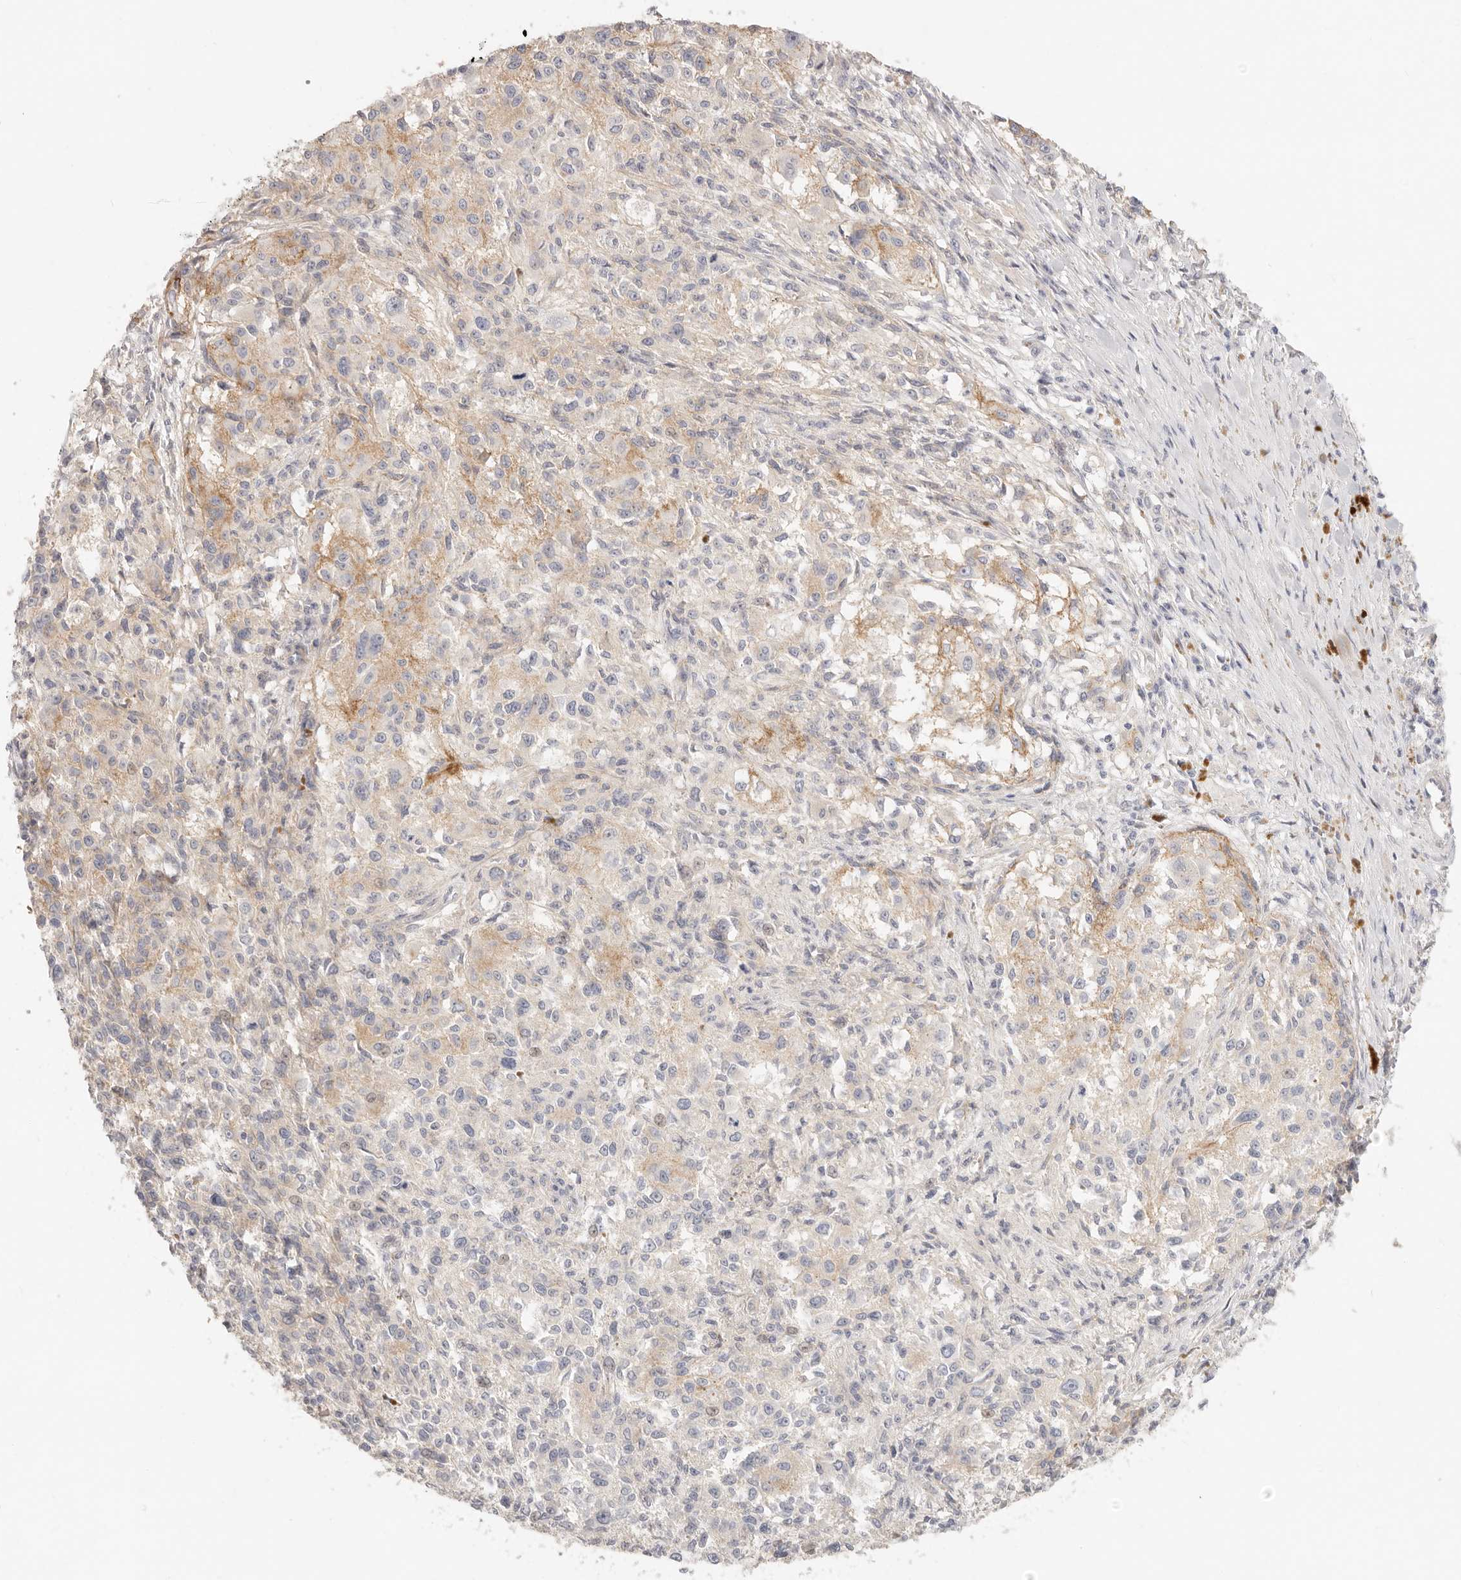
{"staining": {"intensity": "weak", "quantity": "25%-75%", "location": "cytoplasmic/membranous"}, "tissue": "melanoma", "cell_type": "Tumor cells", "image_type": "cancer", "snomed": [{"axis": "morphology", "description": "Necrosis, NOS"}, {"axis": "morphology", "description": "Malignant melanoma, NOS"}, {"axis": "topography", "description": "Skin"}], "caption": "A brown stain labels weak cytoplasmic/membranous expression of a protein in malignant melanoma tumor cells.", "gene": "UBXN10", "patient": {"sex": "female", "age": 87}}